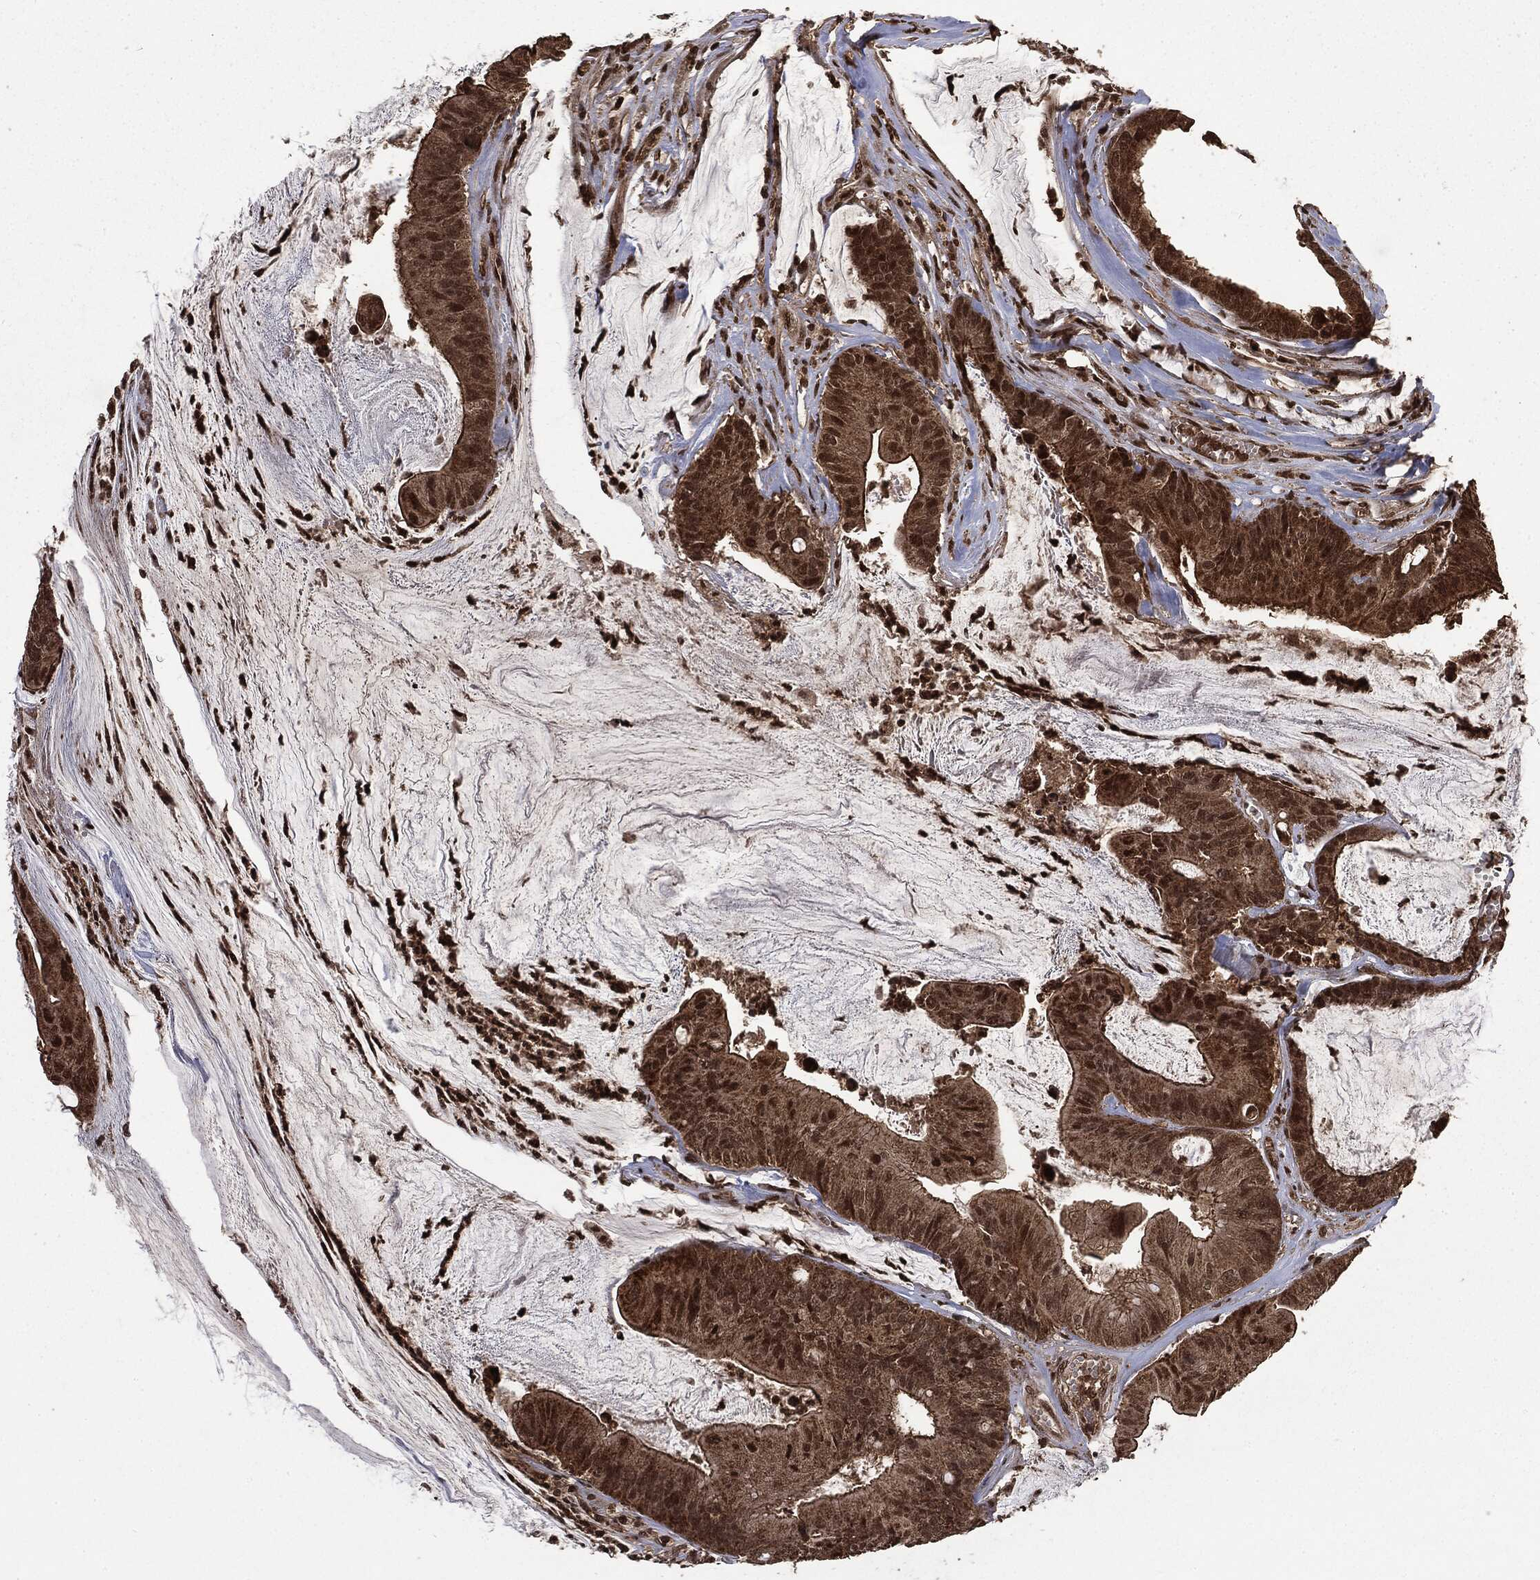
{"staining": {"intensity": "strong", "quantity": ">75%", "location": "cytoplasmic/membranous,nuclear"}, "tissue": "colorectal cancer", "cell_type": "Tumor cells", "image_type": "cancer", "snomed": [{"axis": "morphology", "description": "Adenocarcinoma, NOS"}, {"axis": "topography", "description": "Colon"}], "caption": "Brown immunohistochemical staining in colorectal cancer (adenocarcinoma) exhibits strong cytoplasmic/membranous and nuclear expression in approximately >75% of tumor cells. (DAB (3,3'-diaminobenzidine) IHC with brightfield microscopy, high magnification).", "gene": "CTDP1", "patient": {"sex": "female", "age": 69}}